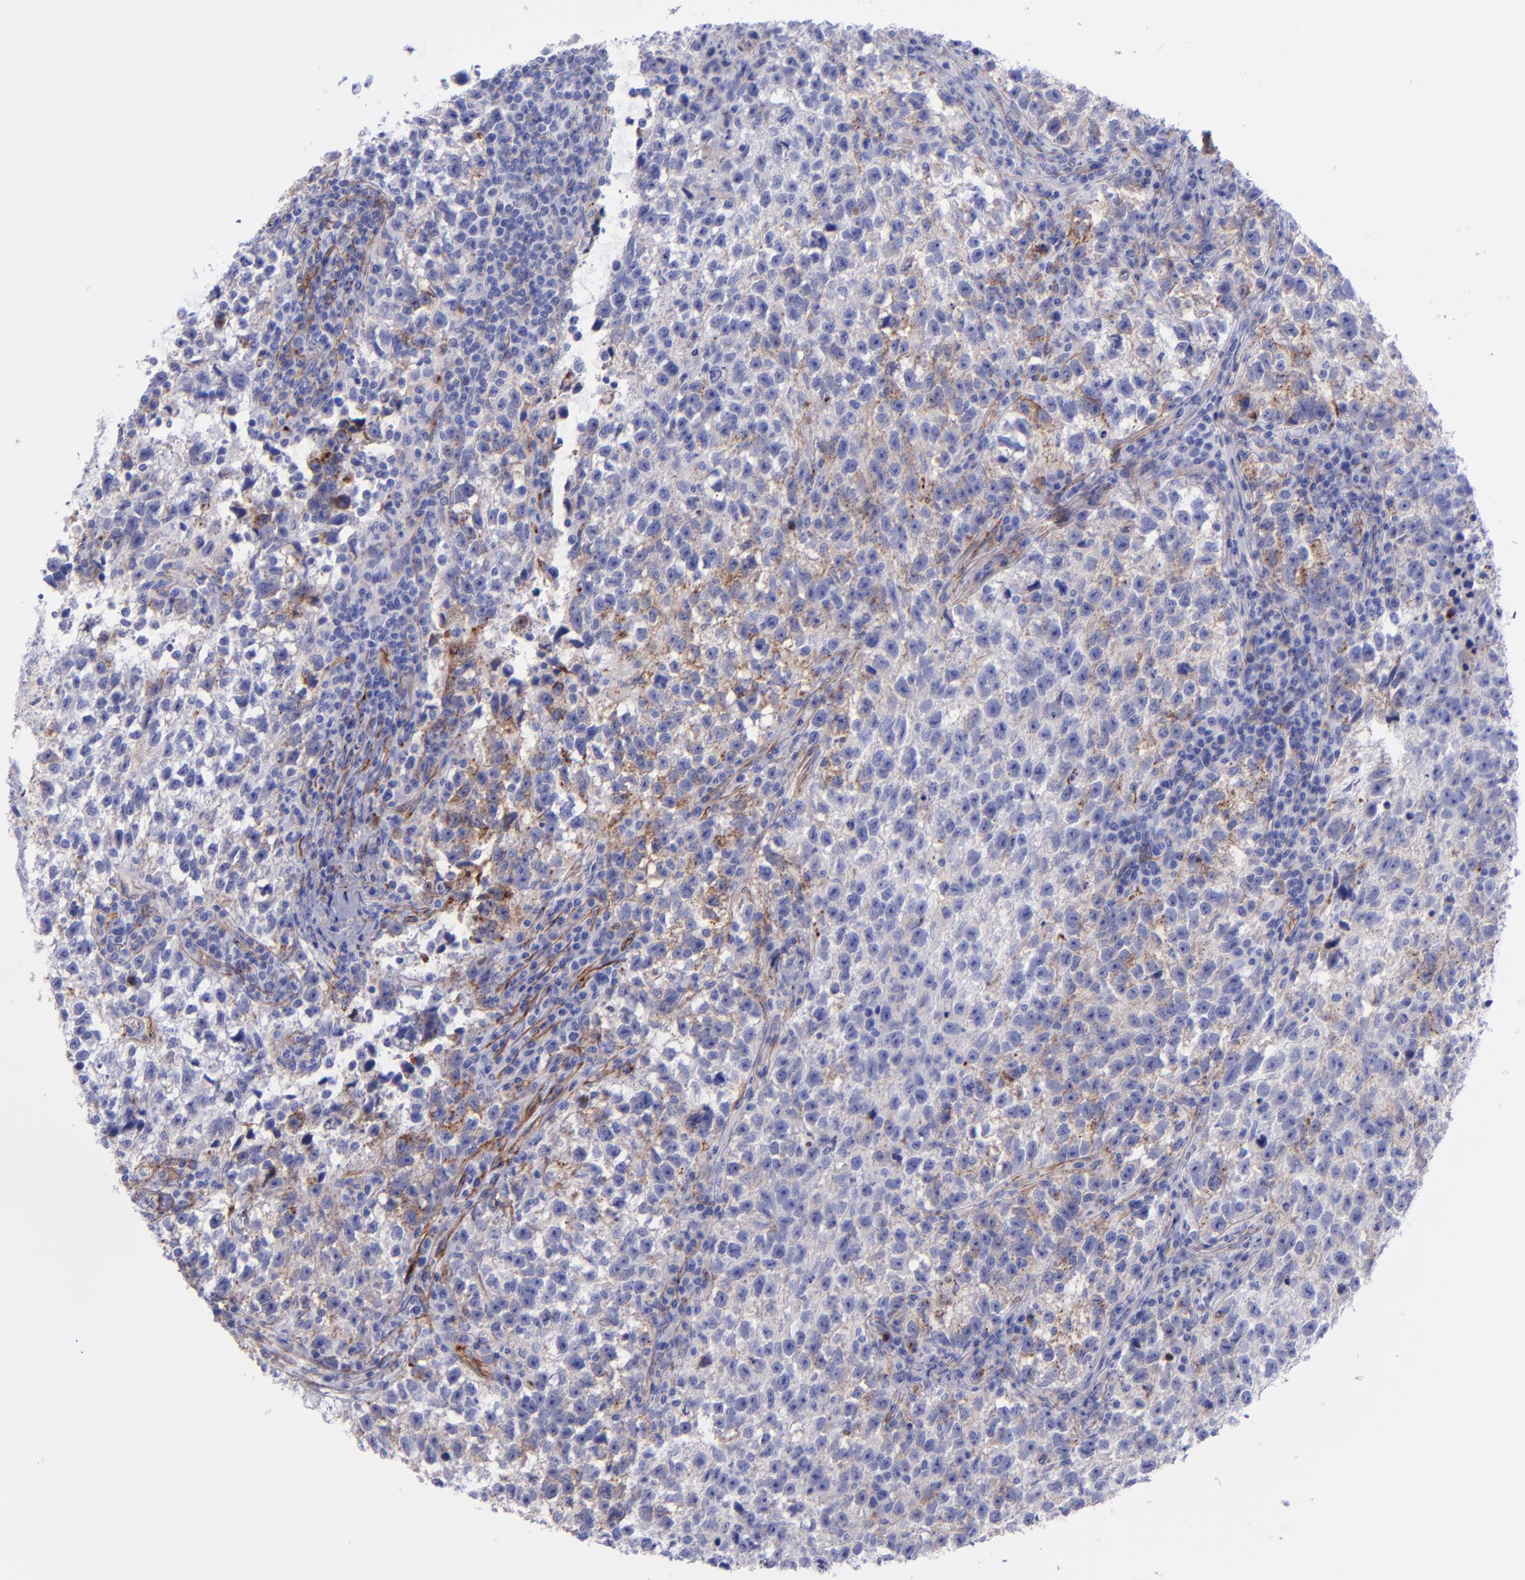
{"staining": {"intensity": "weak", "quantity": "<25%", "location": "cytoplasmic/membranous"}, "tissue": "testis cancer", "cell_type": "Tumor cells", "image_type": "cancer", "snomed": [{"axis": "morphology", "description": "Seminoma, NOS"}, {"axis": "topography", "description": "Testis"}], "caption": "Immunohistochemistry histopathology image of testis cancer stained for a protein (brown), which demonstrates no staining in tumor cells.", "gene": "ITGAV", "patient": {"sex": "male", "age": 38}}